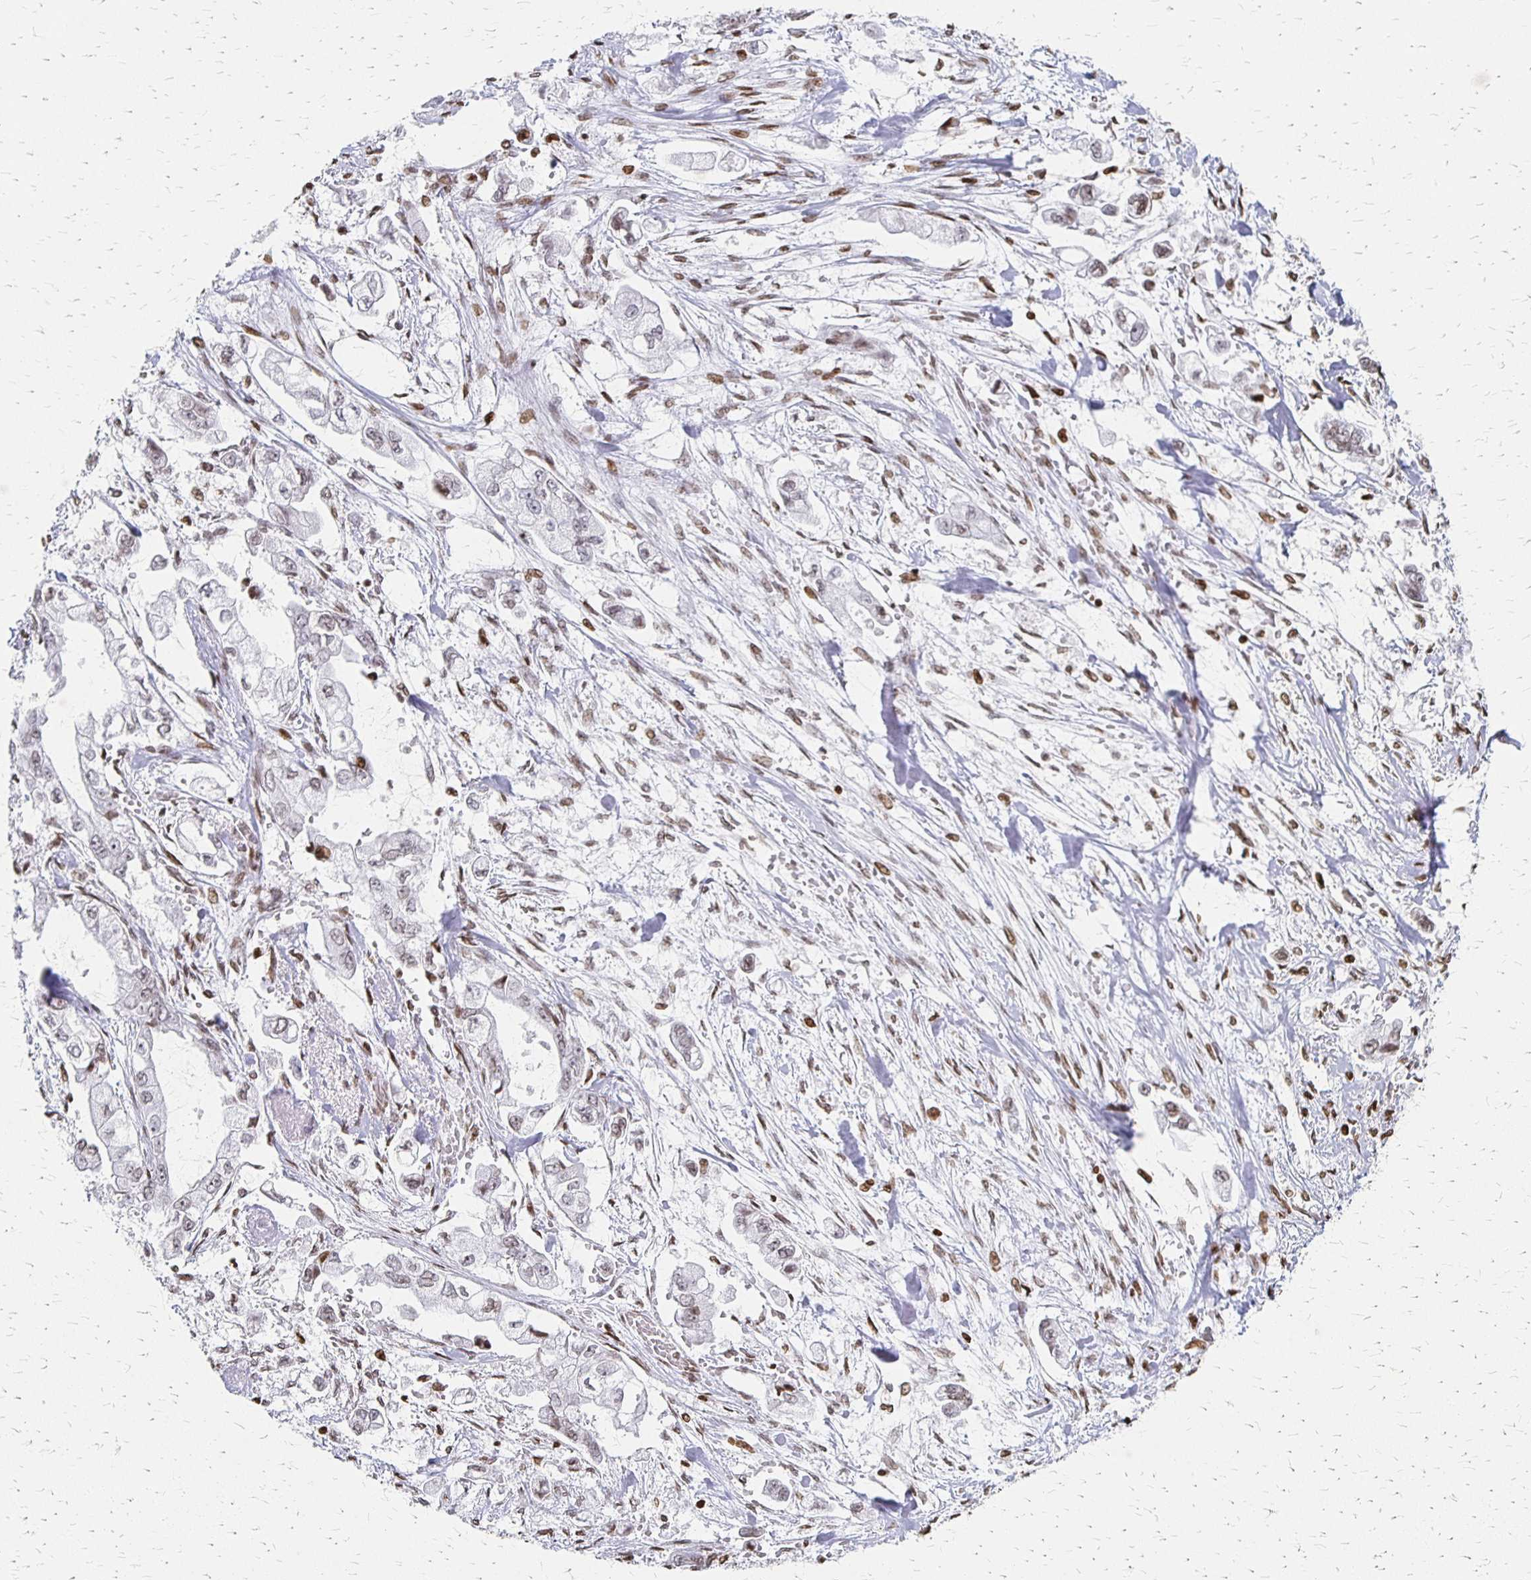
{"staining": {"intensity": "weak", "quantity": "<25%", "location": "nuclear"}, "tissue": "stomach cancer", "cell_type": "Tumor cells", "image_type": "cancer", "snomed": [{"axis": "morphology", "description": "Adenocarcinoma, NOS"}, {"axis": "topography", "description": "Stomach"}], "caption": "High magnification brightfield microscopy of stomach cancer stained with DAB (brown) and counterstained with hematoxylin (blue): tumor cells show no significant staining.", "gene": "ZNF280C", "patient": {"sex": "male", "age": 62}}